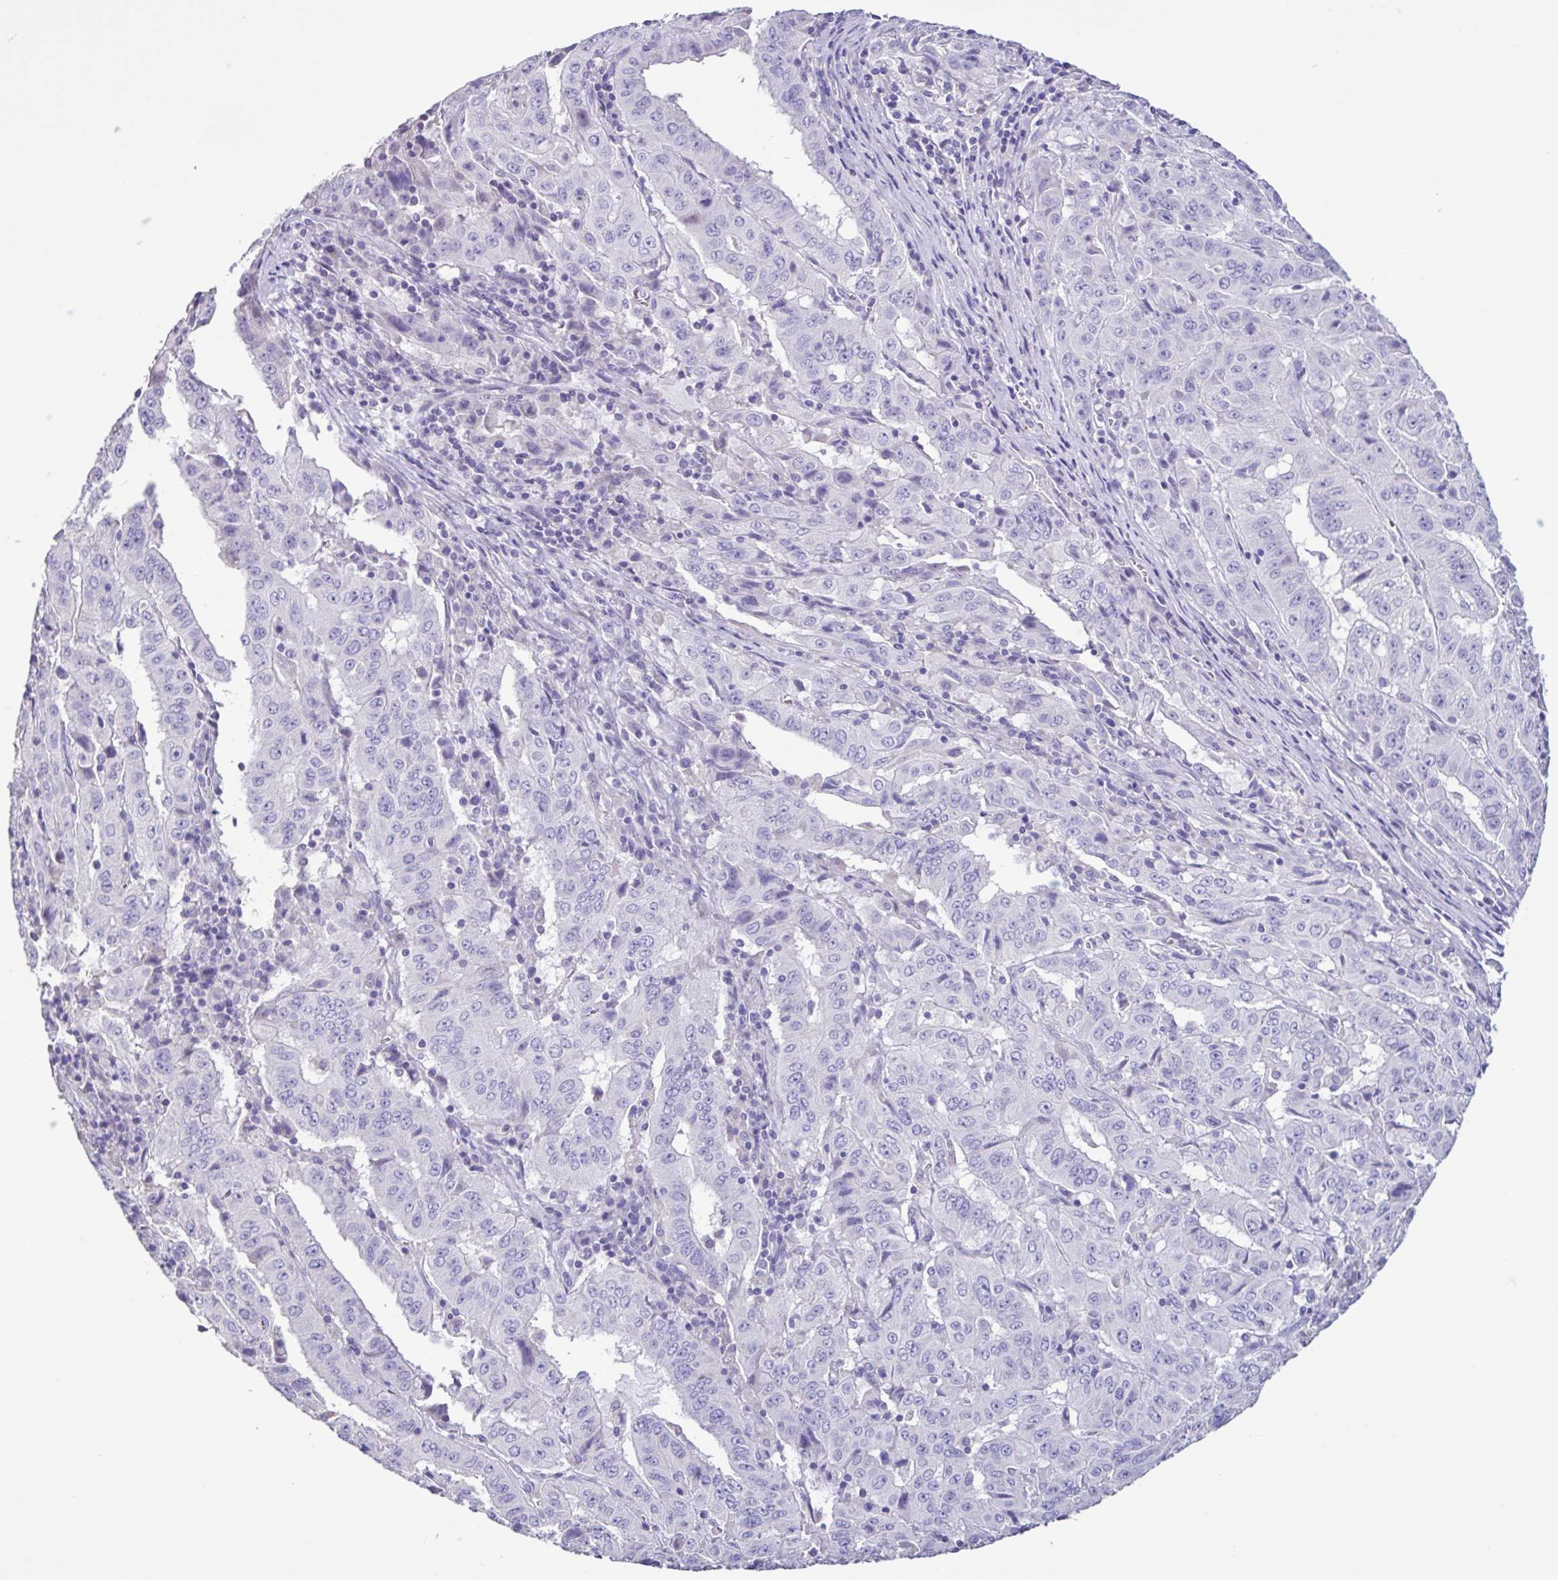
{"staining": {"intensity": "negative", "quantity": "none", "location": "none"}, "tissue": "pancreatic cancer", "cell_type": "Tumor cells", "image_type": "cancer", "snomed": [{"axis": "morphology", "description": "Adenocarcinoma, NOS"}, {"axis": "topography", "description": "Pancreas"}], "caption": "Human pancreatic adenocarcinoma stained for a protein using immunohistochemistry displays no expression in tumor cells.", "gene": "PLA2G4E", "patient": {"sex": "male", "age": 63}}